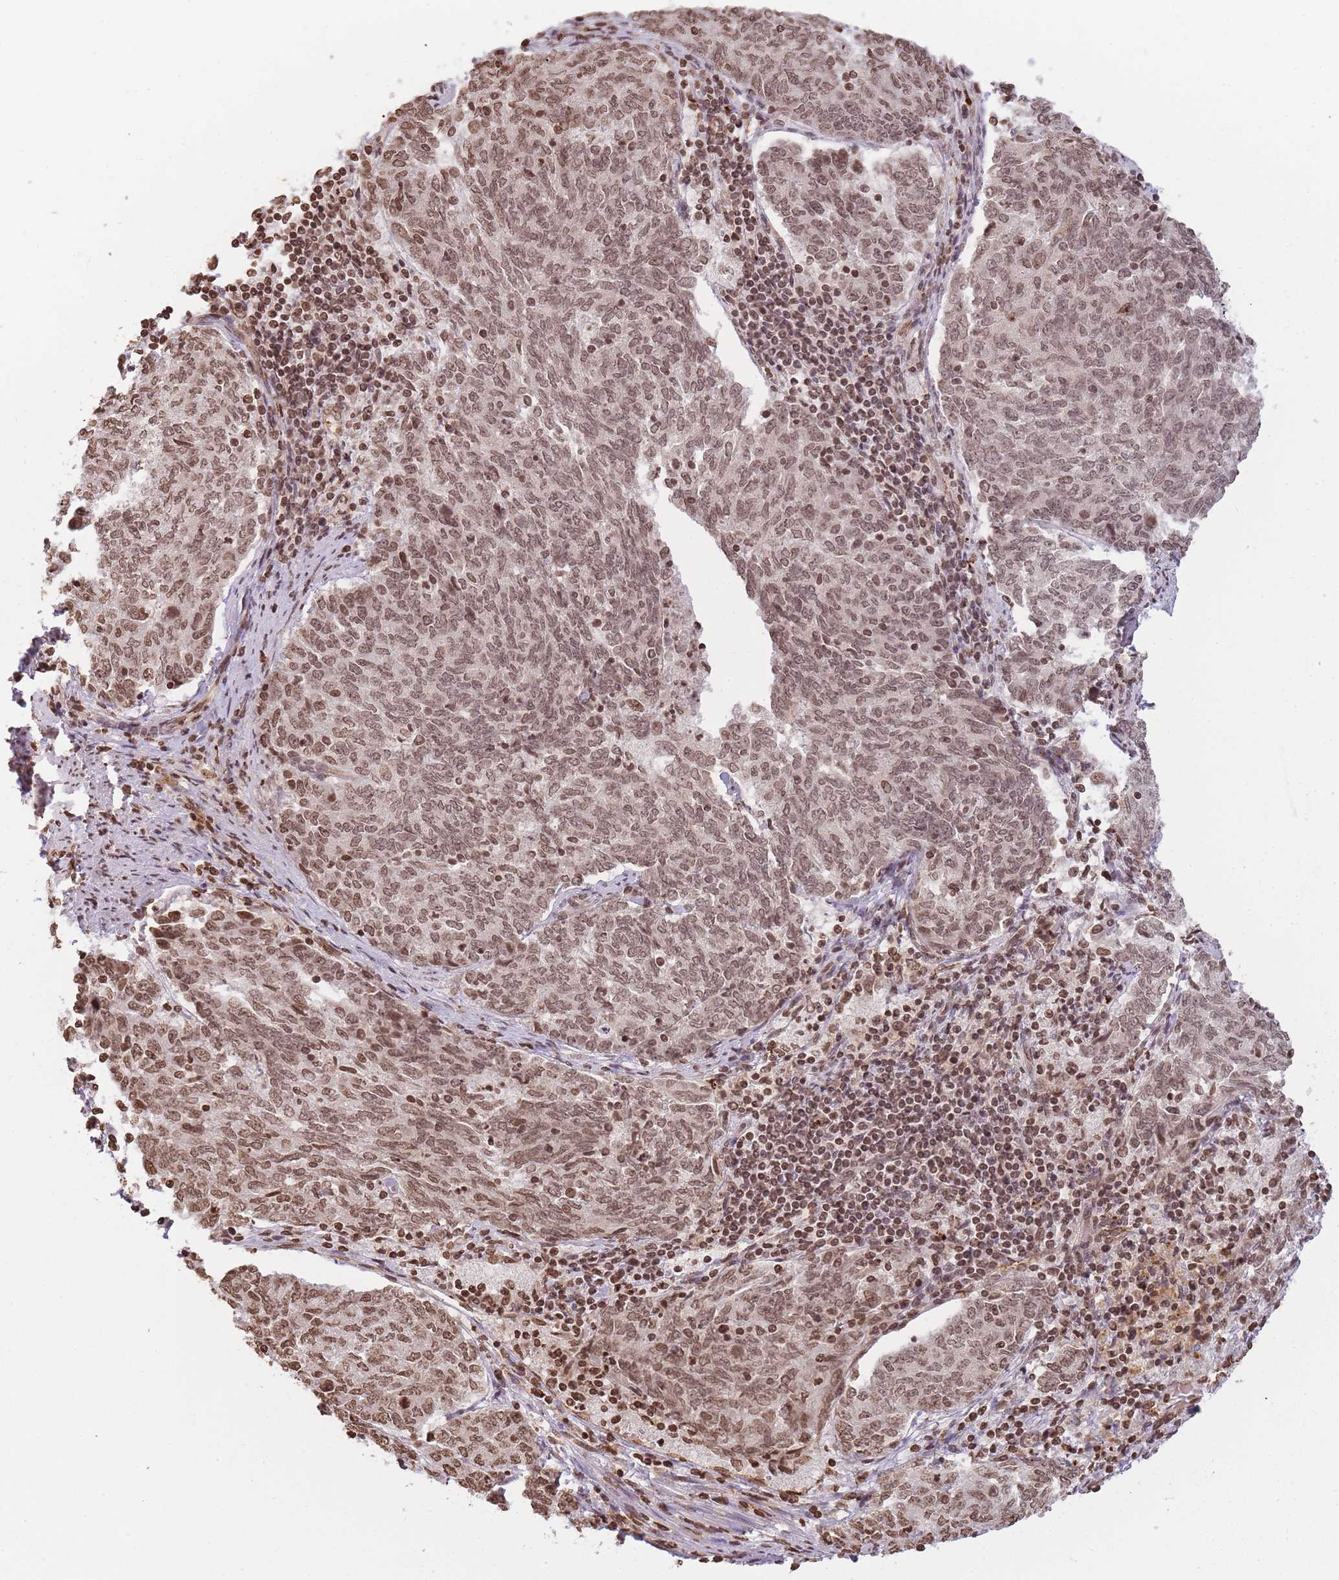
{"staining": {"intensity": "moderate", "quantity": ">75%", "location": "nuclear"}, "tissue": "endometrial cancer", "cell_type": "Tumor cells", "image_type": "cancer", "snomed": [{"axis": "morphology", "description": "Adenocarcinoma, NOS"}, {"axis": "topography", "description": "Endometrium"}], "caption": "Tumor cells reveal medium levels of moderate nuclear expression in approximately >75% of cells in human adenocarcinoma (endometrial). The staining was performed using DAB (3,3'-diaminobenzidine) to visualize the protein expression in brown, while the nuclei were stained in blue with hematoxylin (Magnification: 20x).", "gene": "WWTR1", "patient": {"sex": "female", "age": 80}}